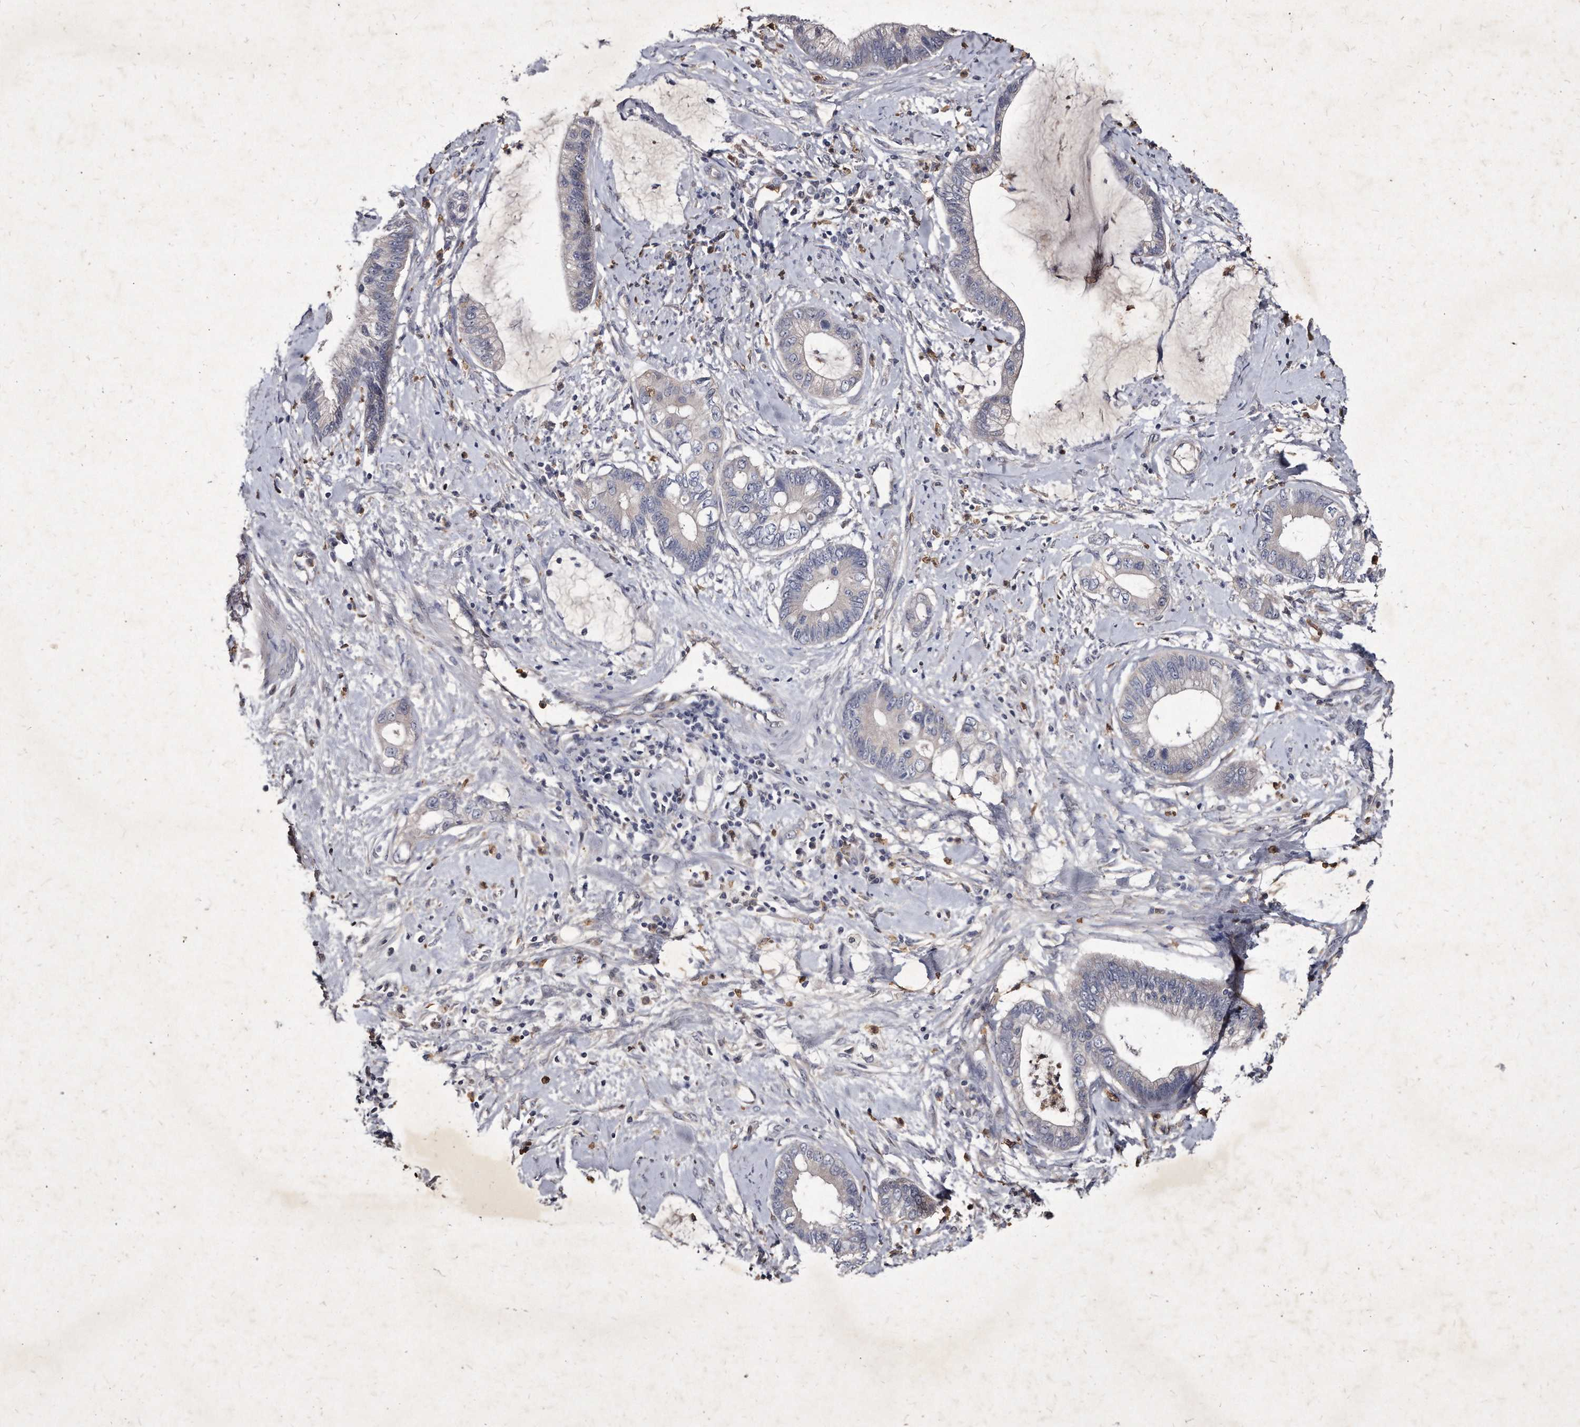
{"staining": {"intensity": "negative", "quantity": "none", "location": "none"}, "tissue": "cervical cancer", "cell_type": "Tumor cells", "image_type": "cancer", "snomed": [{"axis": "morphology", "description": "Adenocarcinoma, NOS"}, {"axis": "topography", "description": "Cervix"}], "caption": "This is a photomicrograph of immunohistochemistry staining of cervical adenocarcinoma, which shows no staining in tumor cells.", "gene": "KLHDC3", "patient": {"sex": "female", "age": 44}}